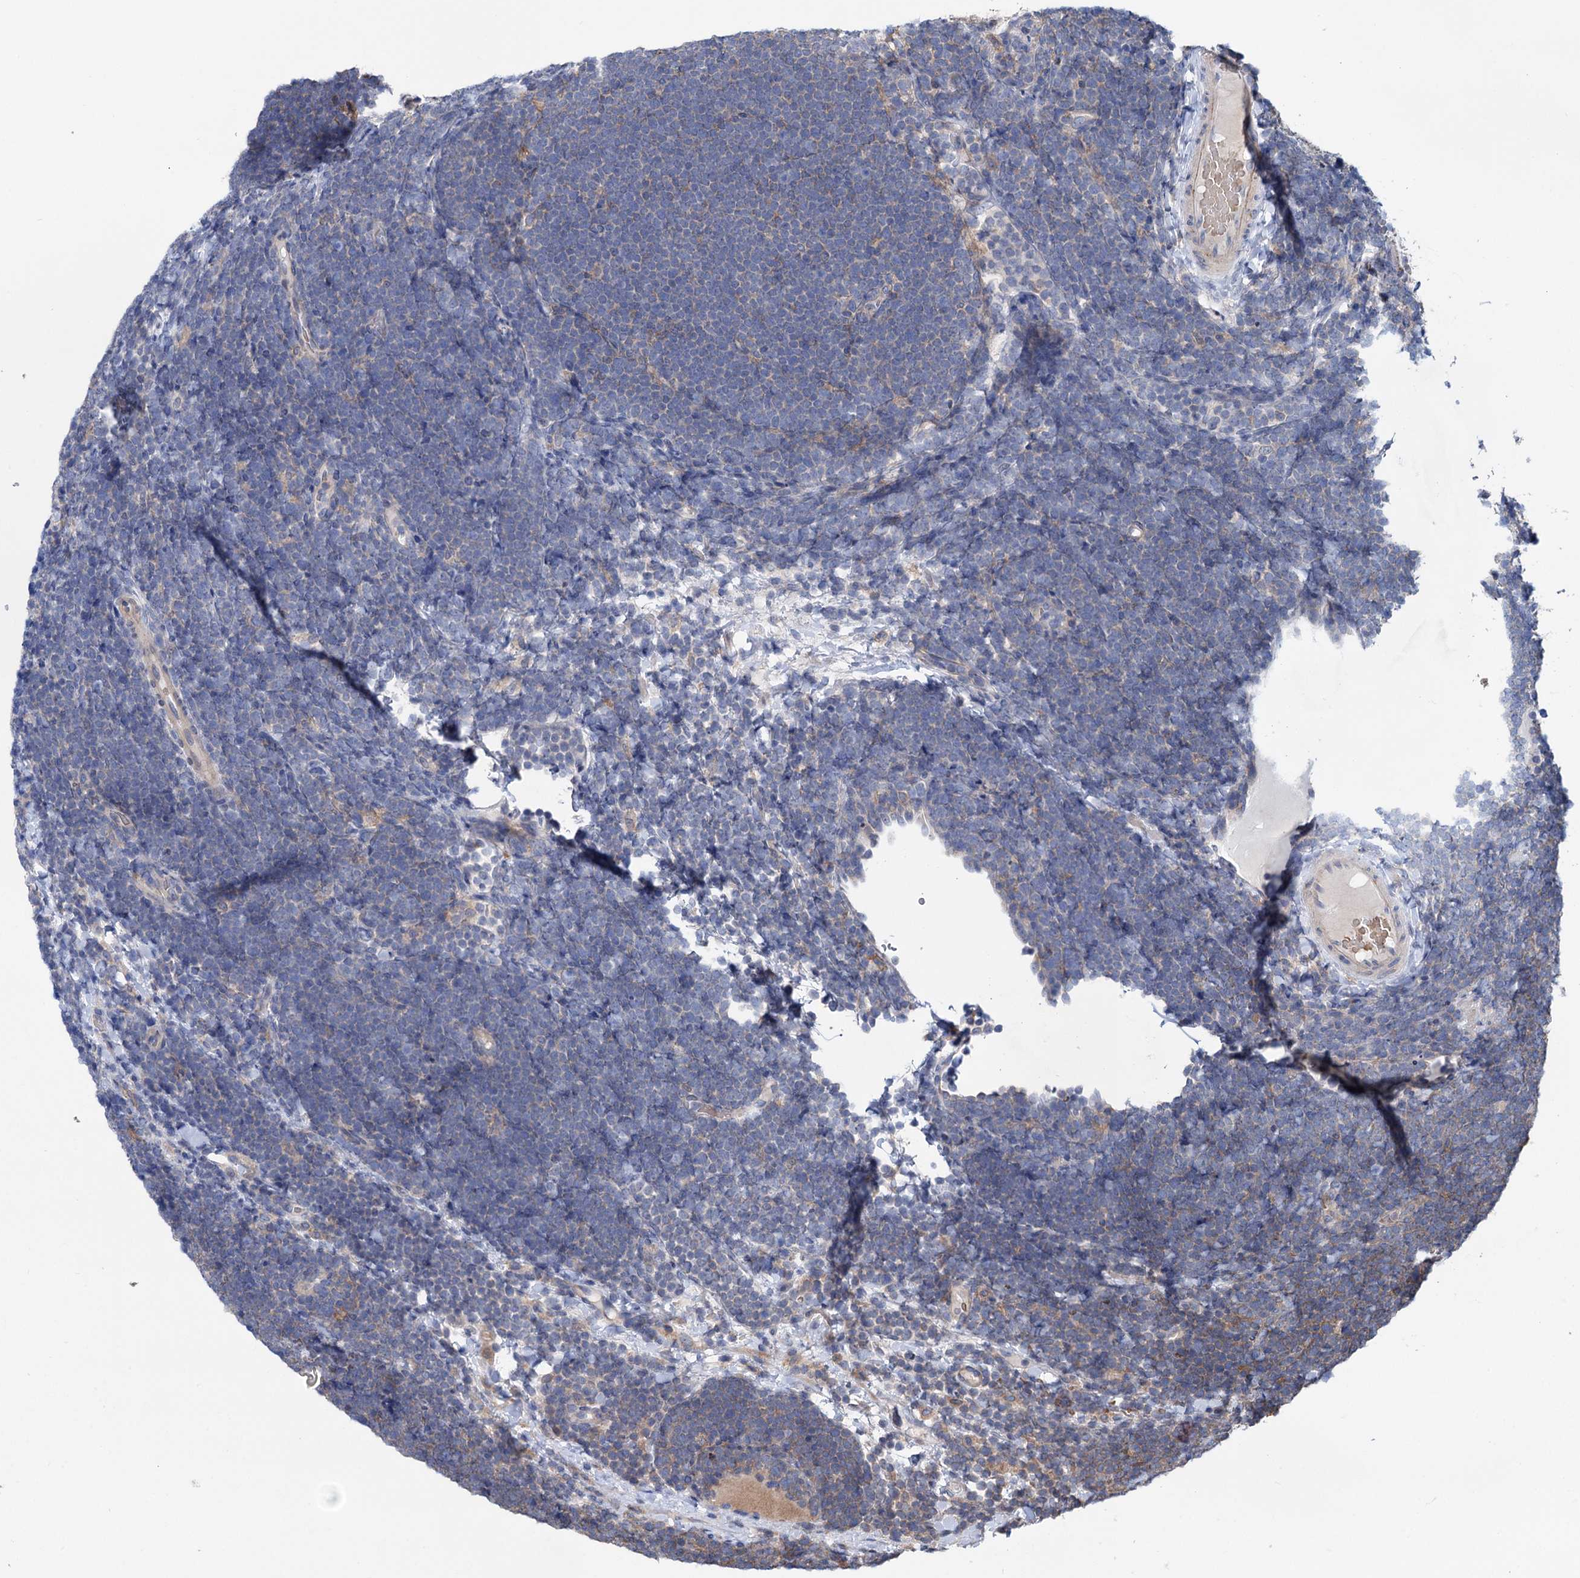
{"staining": {"intensity": "negative", "quantity": "none", "location": "none"}, "tissue": "lymphoma", "cell_type": "Tumor cells", "image_type": "cancer", "snomed": [{"axis": "morphology", "description": "Malignant lymphoma, non-Hodgkin's type, High grade"}, {"axis": "topography", "description": "Lymph node"}], "caption": "This is an immunohistochemistry histopathology image of lymphoma. There is no staining in tumor cells.", "gene": "RNF111", "patient": {"sex": "male", "age": 13}}